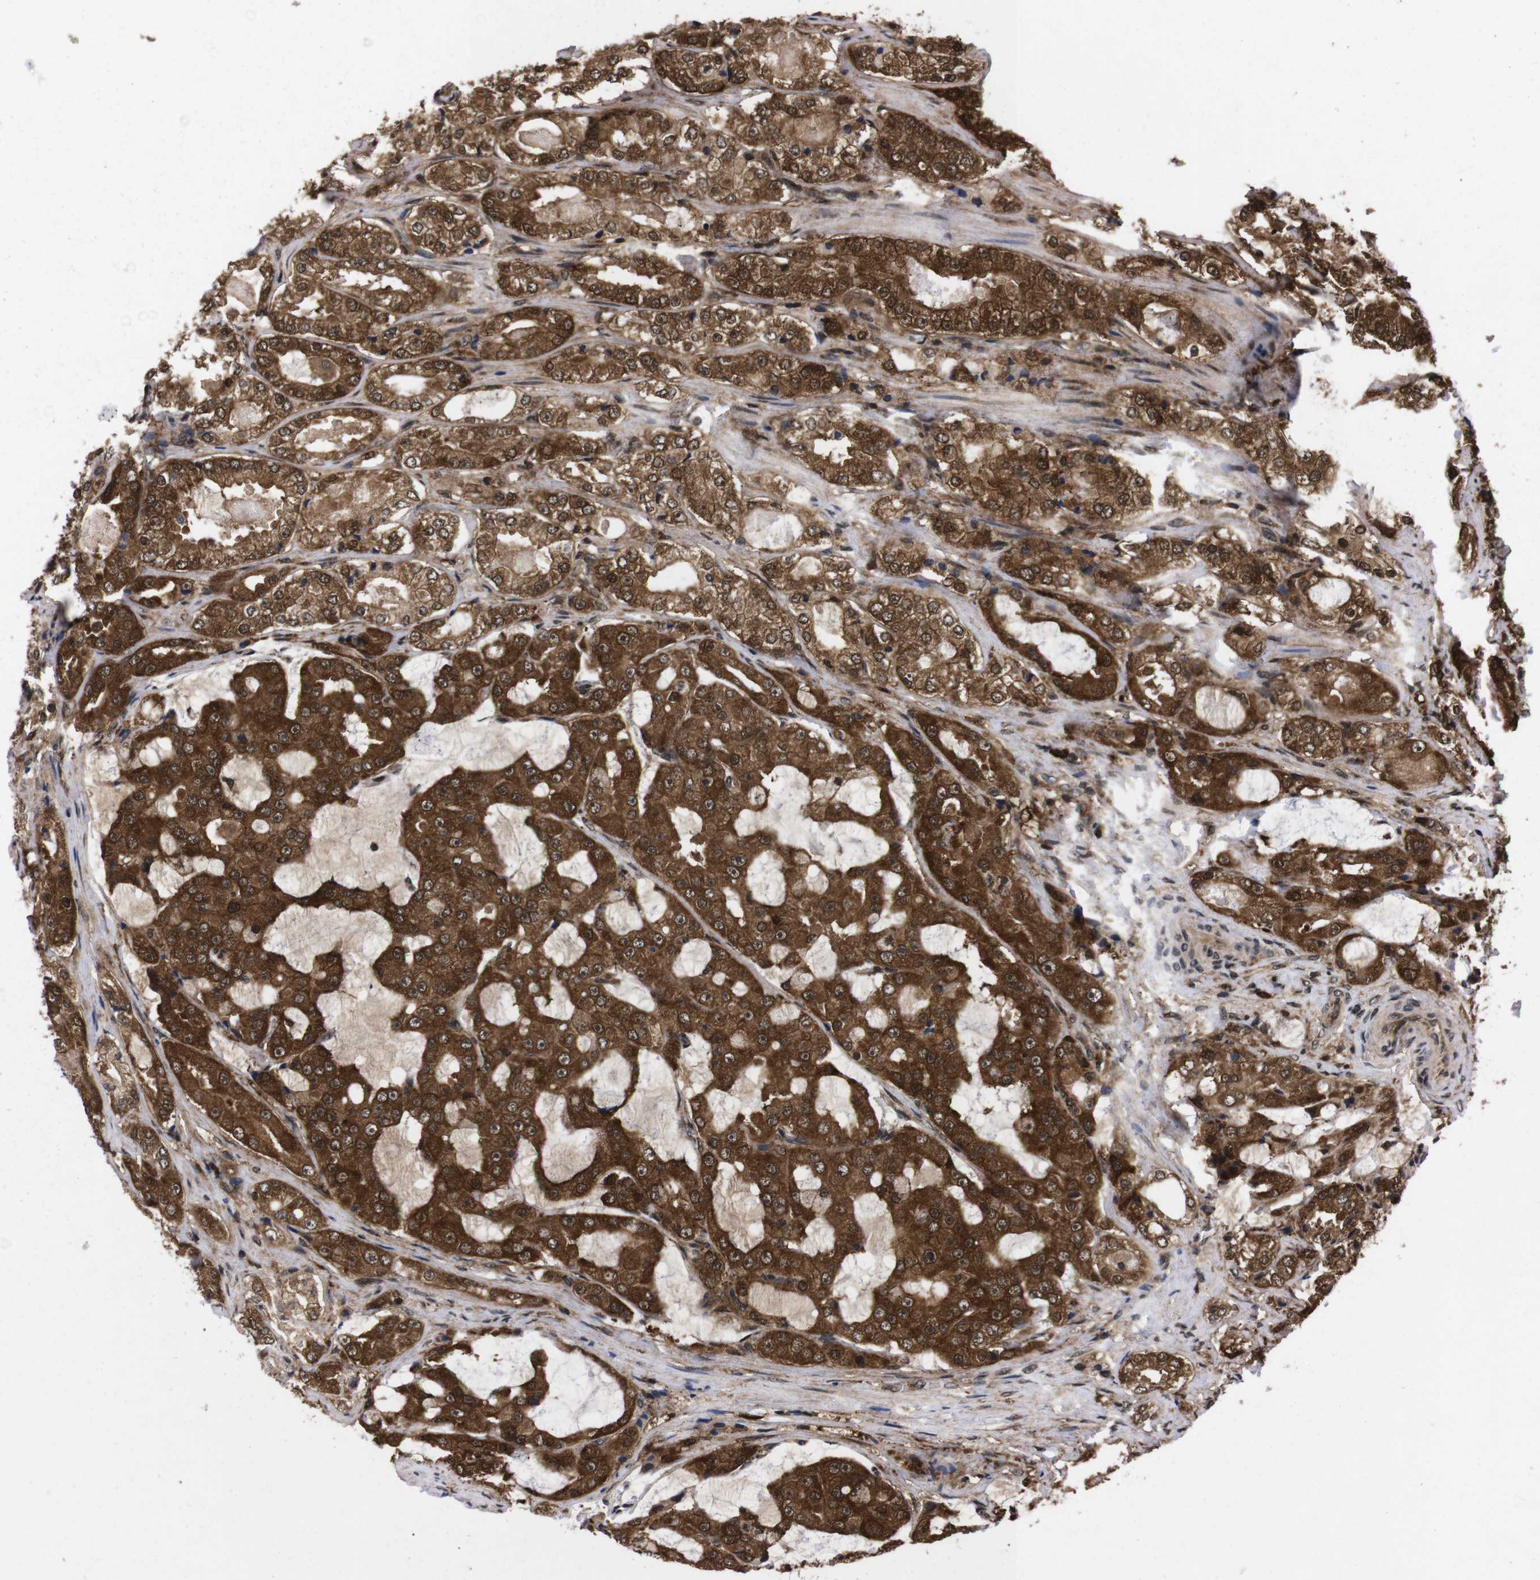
{"staining": {"intensity": "strong", "quantity": ">75%", "location": "cytoplasmic/membranous,nuclear"}, "tissue": "prostate cancer", "cell_type": "Tumor cells", "image_type": "cancer", "snomed": [{"axis": "morphology", "description": "Adenocarcinoma, High grade"}, {"axis": "topography", "description": "Prostate"}], "caption": "This photomicrograph reveals immunohistochemistry (IHC) staining of adenocarcinoma (high-grade) (prostate), with high strong cytoplasmic/membranous and nuclear positivity in approximately >75% of tumor cells.", "gene": "UBQLN2", "patient": {"sex": "male", "age": 73}}